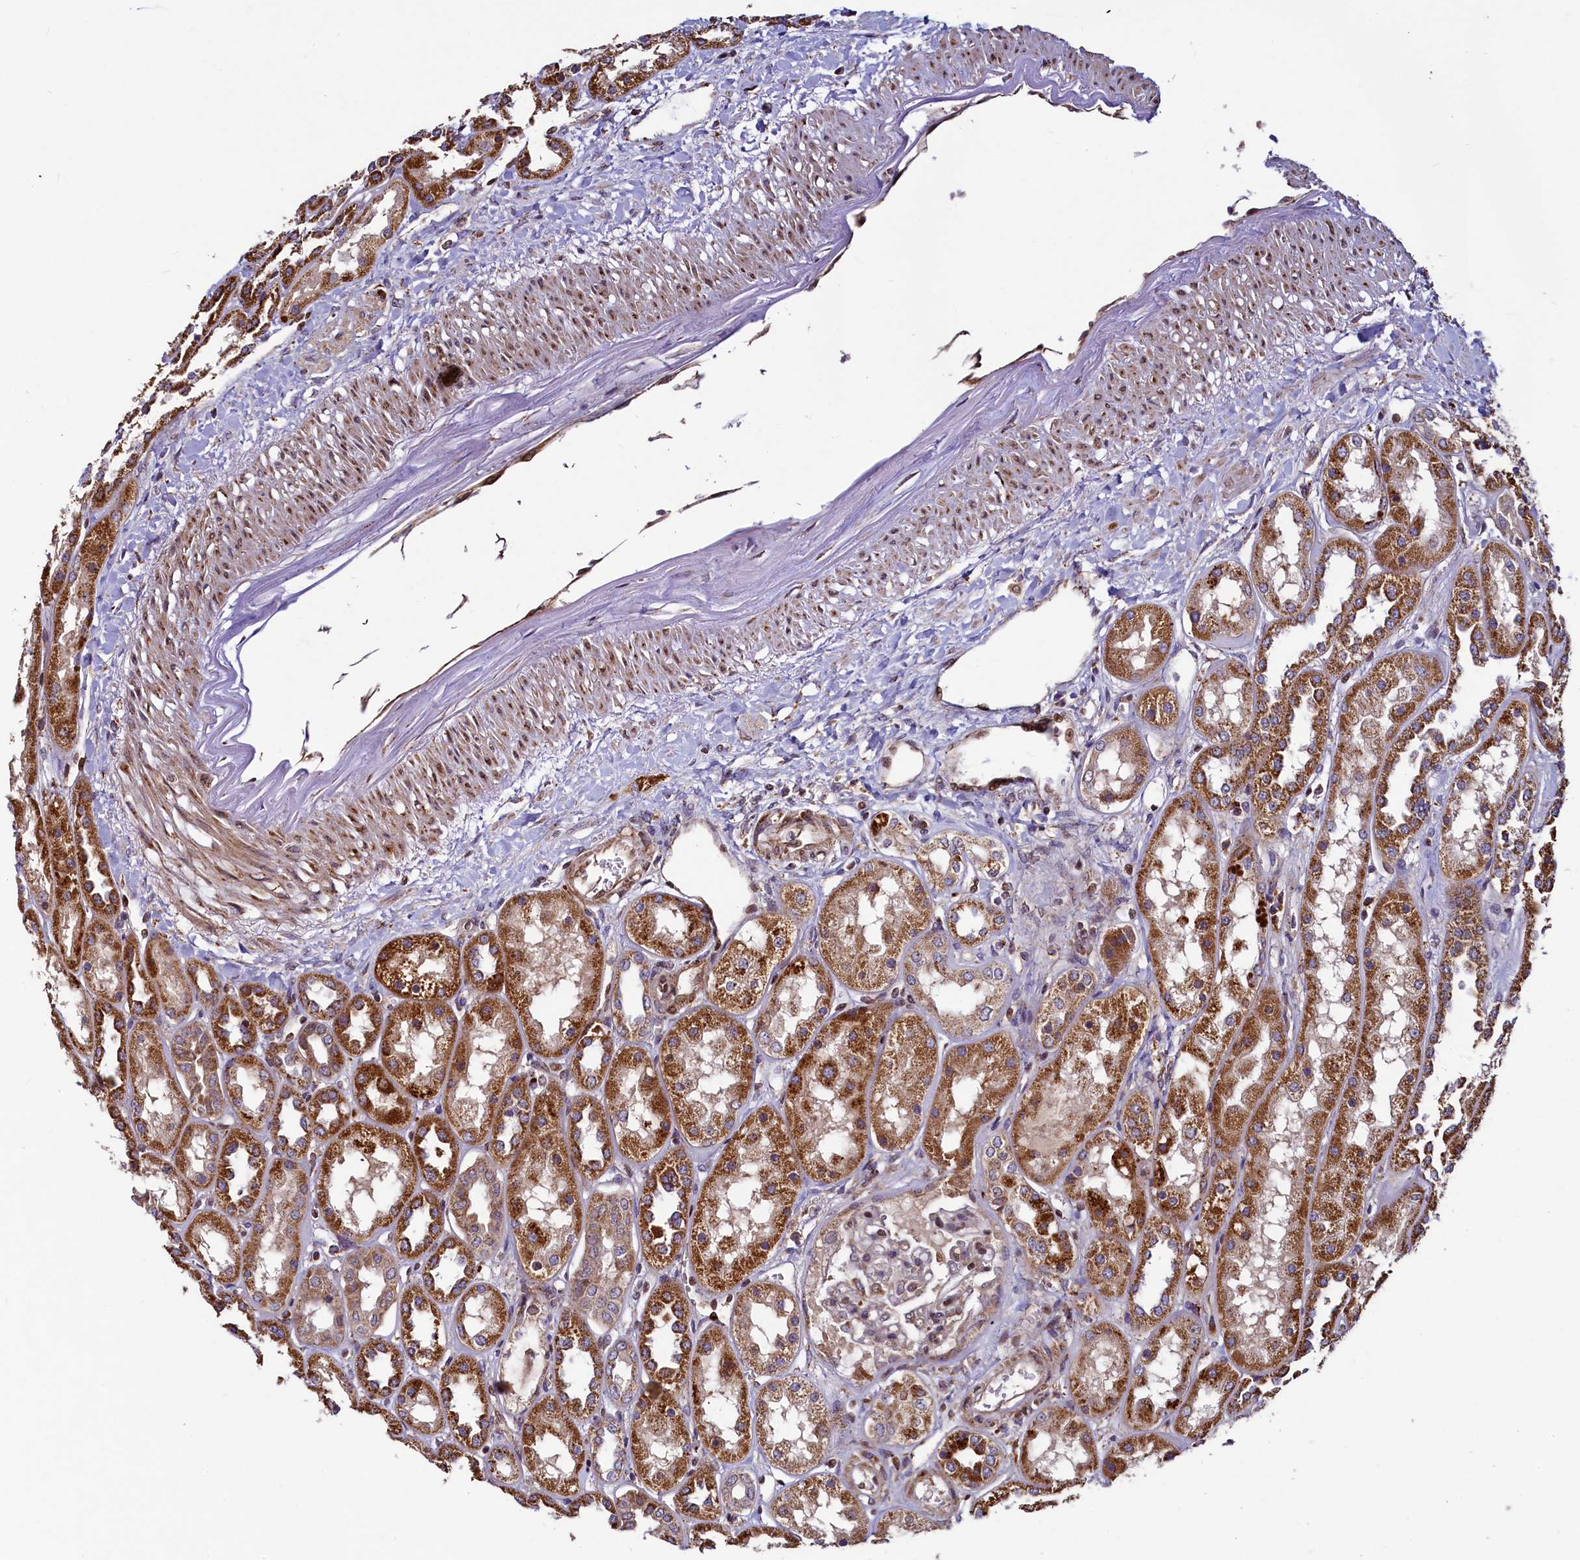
{"staining": {"intensity": "moderate", "quantity": "25%-75%", "location": "cytoplasmic/membranous"}, "tissue": "kidney", "cell_type": "Cells in glomeruli", "image_type": "normal", "snomed": [{"axis": "morphology", "description": "Normal tissue, NOS"}, {"axis": "topography", "description": "Kidney"}], "caption": "Protein staining shows moderate cytoplasmic/membranous expression in about 25%-75% of cells in glomeruli in benign kidney.", "gene": "ZNF577", "patient": {"sex": "male", "age": 70}}